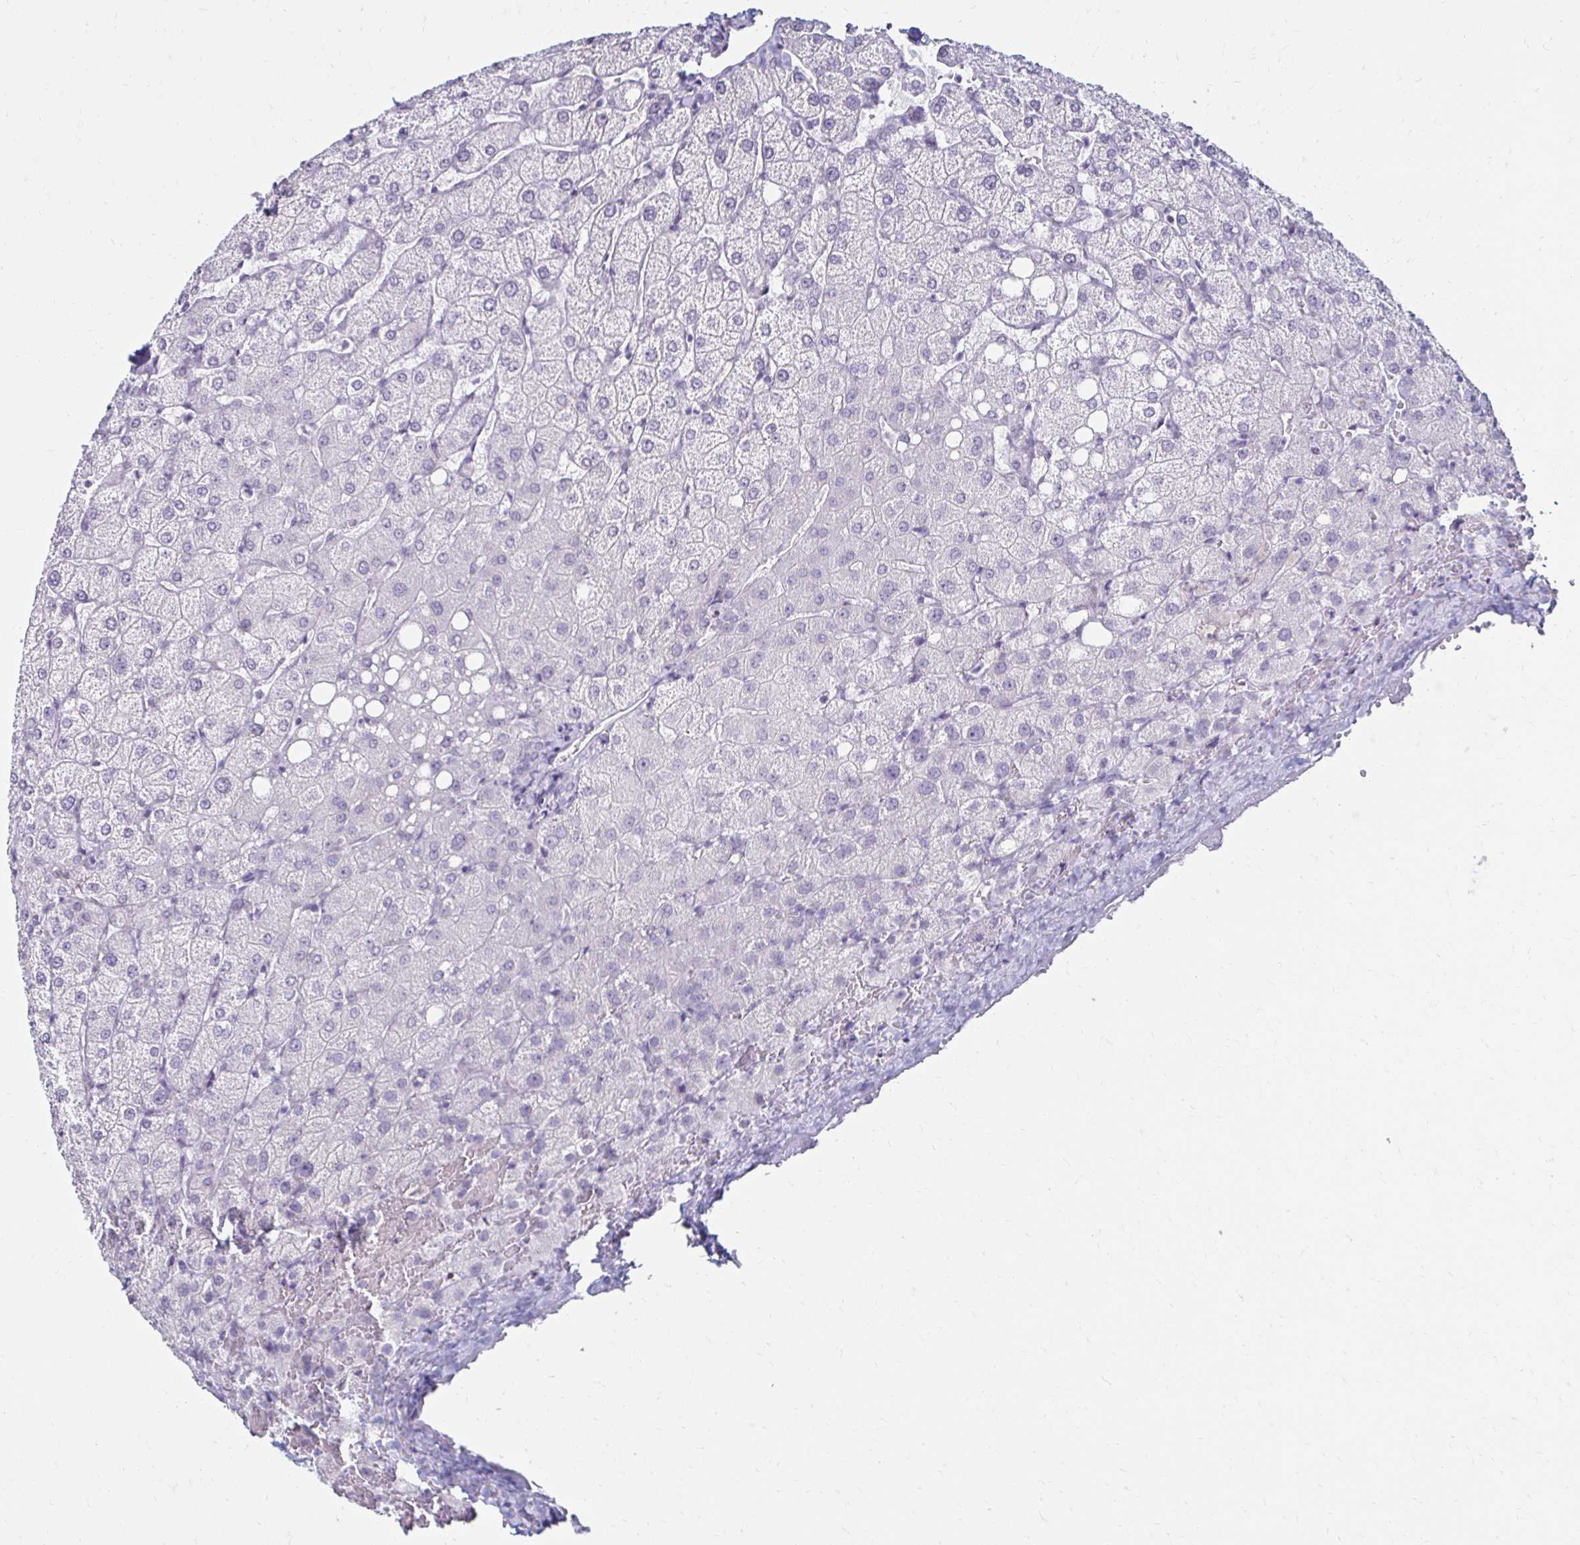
{"staining": {"intensity": "negative", "quantity": "none", "location": "none"}, "tissue": "liver", "cell_type": "Cholangiocytes", "image_type": "normal", "snomed": [{"axis": "morphology", "description": "Normal tissue, NOS"}, {"axis": "topography", "description": "Liver"}], "caption": "The immunohistochemistry histopathology image has no significant staining in cholangiocytes of liver.", "gene": "TOMM34", "patient": {"sex": "female", "age": 54}}